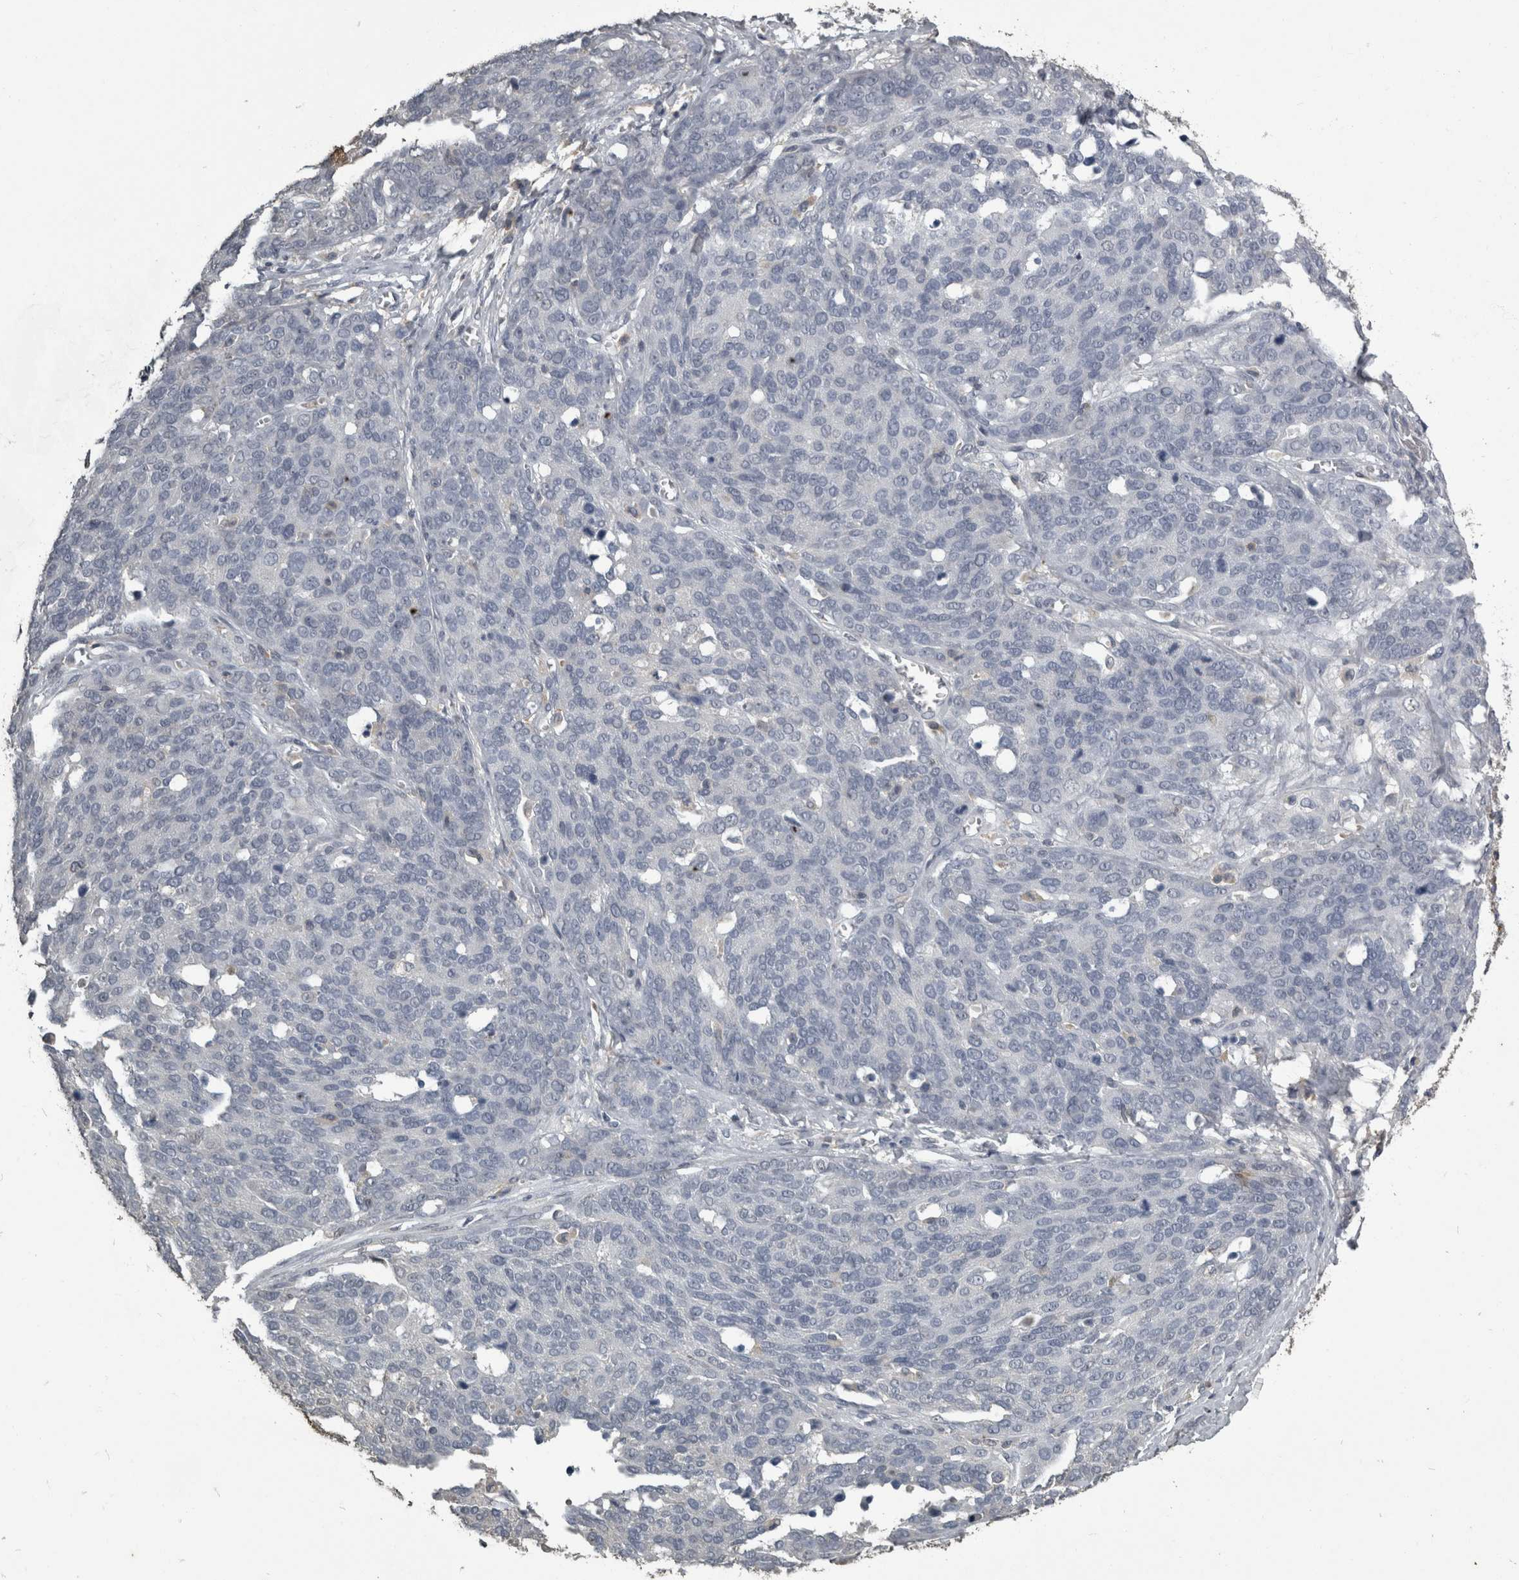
{"staining": {"intensity": "negative", "quantity": "none", "location": "none"}, "tissue": "ovarian cancer", "cell_type": "Tumor cells", "image_type": "cancer", "snomed": [{"axis": "morphology", "description": "Cystadenocarcinoma, serous, NOS"}, {"axis": "topography", "description": "Ovary"}], "caption": "Immunohistochemistry (IHC) image of neoplastic tissue: human serous cystadenocarcinoma (ovarian) stained with DAB demonstrates no significant protein staining in tumor cells.", "gene": "PIK3AP1", "patient": {"sex": "female", "age": 44}}